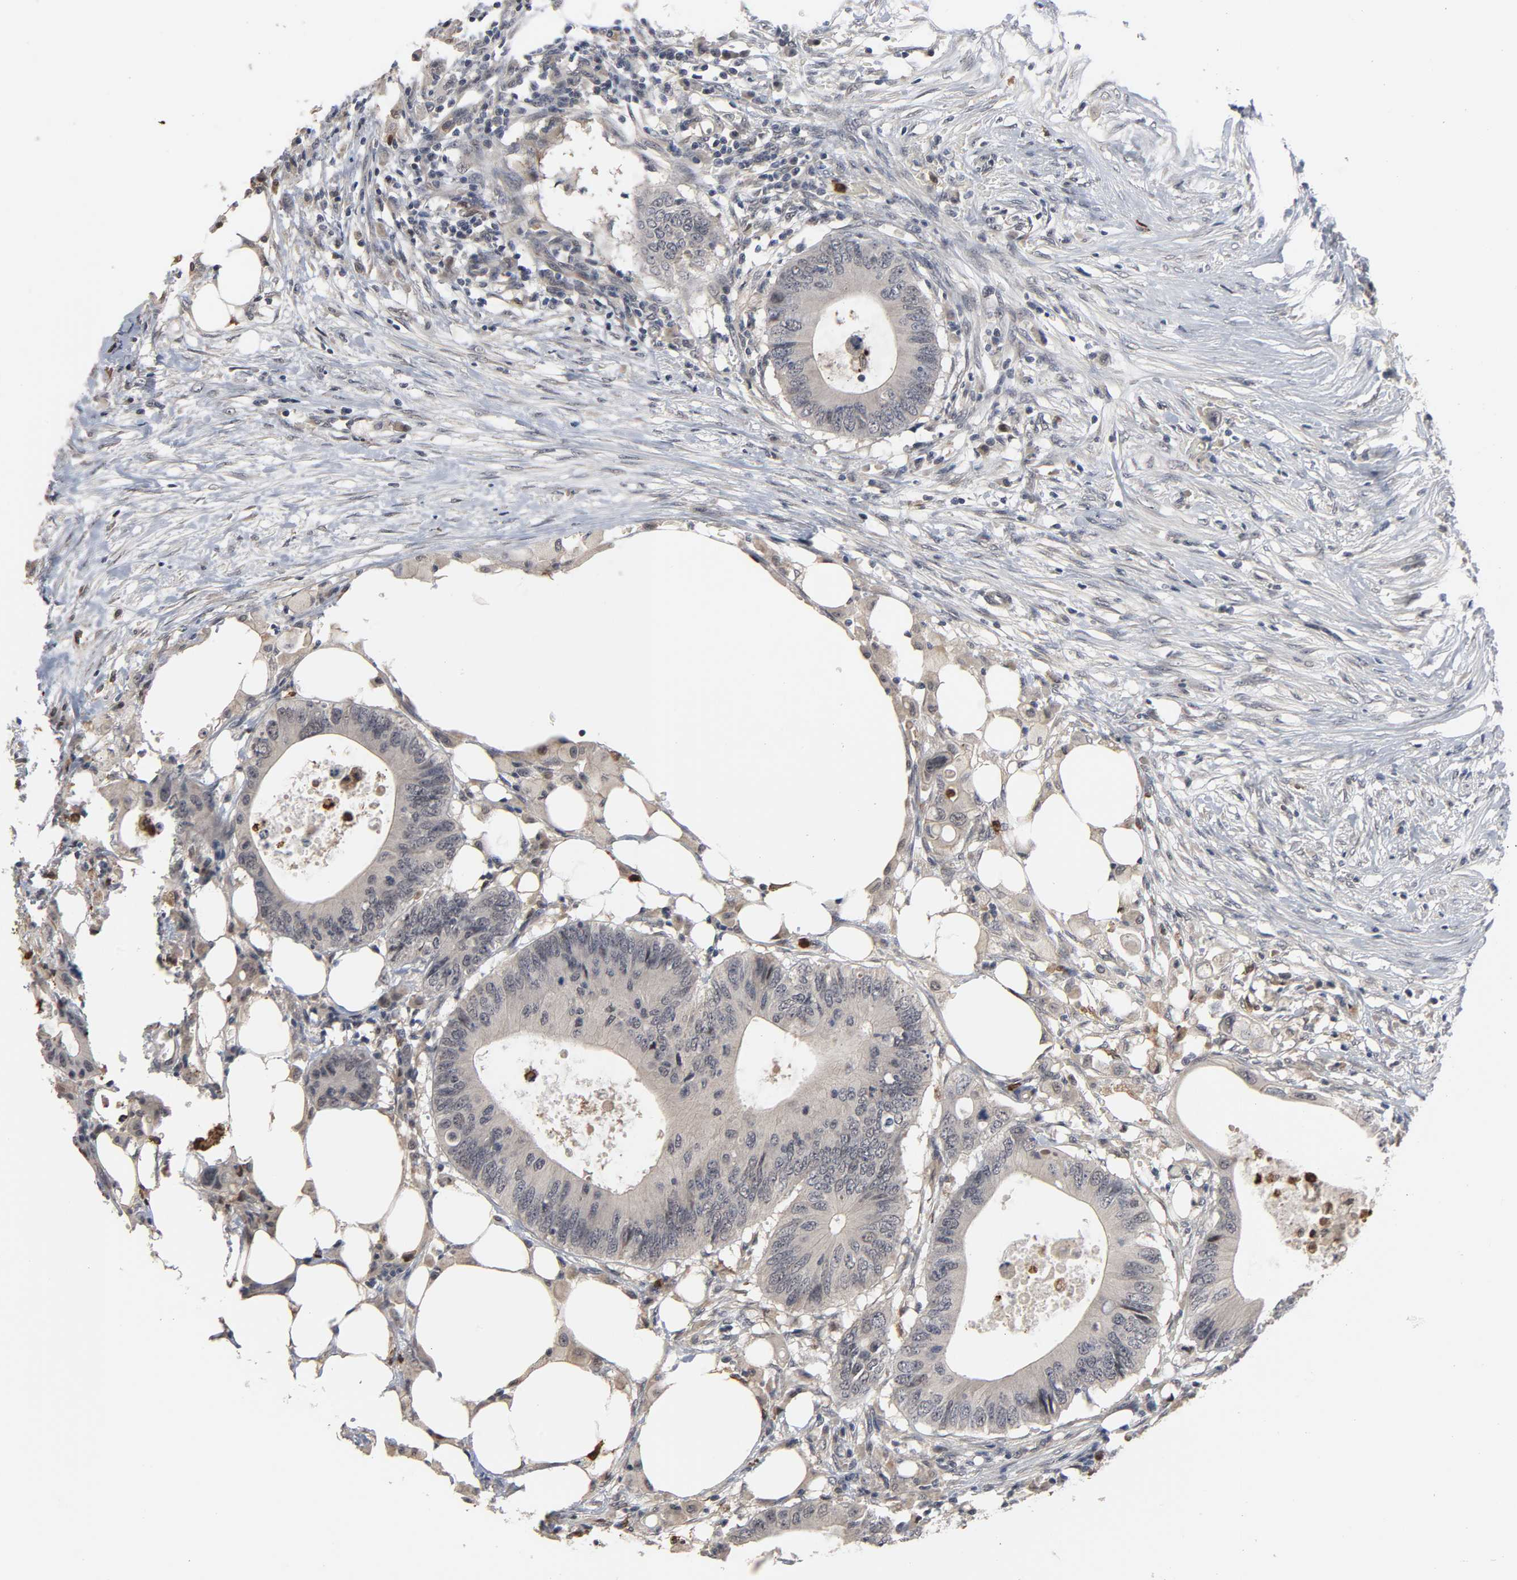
{"staining": {"intensity": "negative", "quantity": "none", "location": "none"}, "tissue": "colorectal cancer", "cell_type": "Tumor cells", "image_type": "cancer", "snomed": [{"axis": "morphology", "description": "Adenocarcinoma, NOS"}, {"axis": "topography", "description": "Colon"}], "caption": "This is an immunohistochemistry photomicrograph of human colorectal cancer. There is no expression in tumor cells.", "gene": "RTL5", "patient": {"sex": "male", "age": 71}}